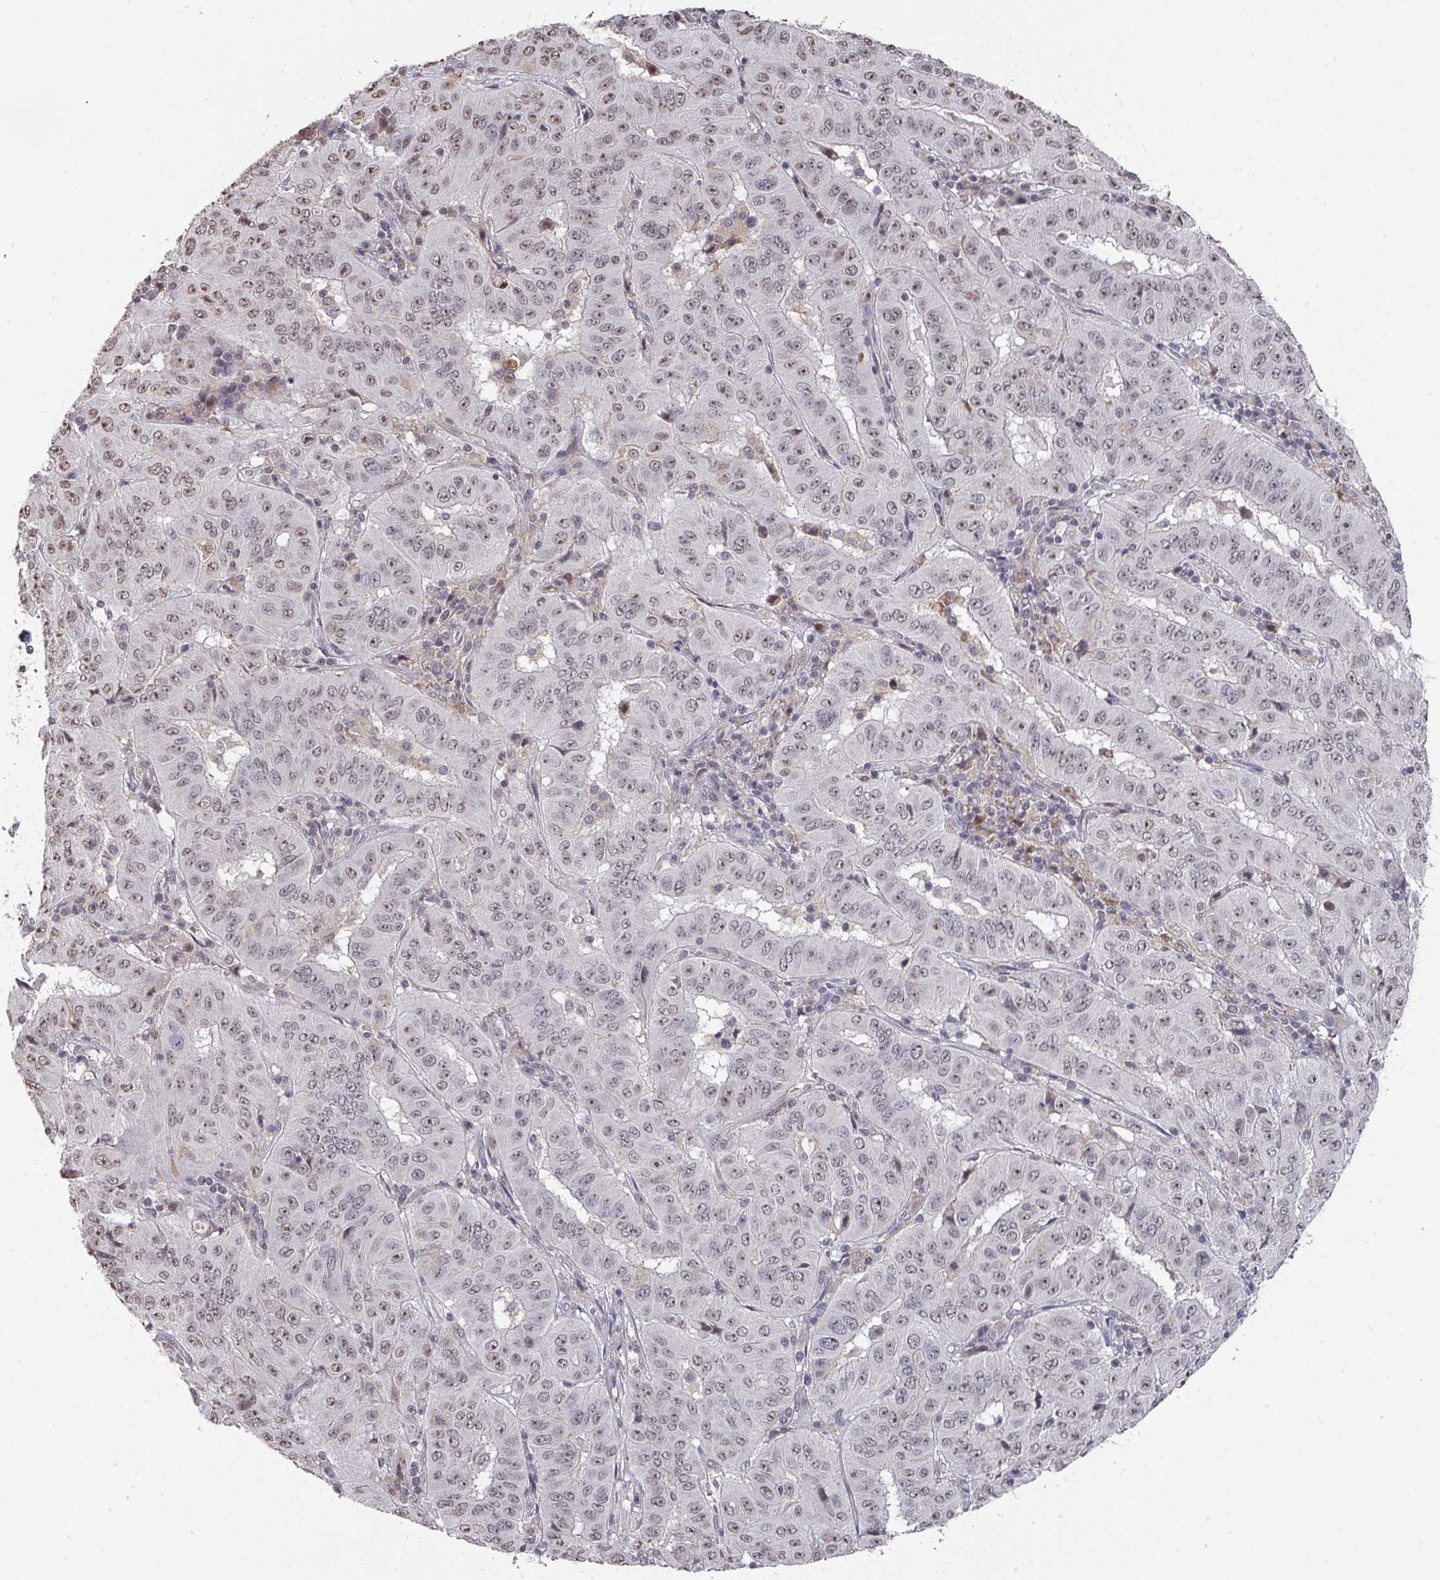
{"staining": {"intensity": "weak", "quantity": ">75%", "location": "nuclear"}, "tissue": "pancreatic cancer", "cell_type": "Tumor cells", "image_type": "cancer", "snomed": [{"axis": "morphology", "description": "Adenocarcinoma, NOS"}, {"axis": "topography", "description": "Pancreas"}], "caption": "Tumor cells reveal weak nuclear staining in about >75% of cells in pancreatic adenocarcinoma. (DAB (3,3'-diaminobenzidine) IHC with brightfield microscopy, high magnification).", "gene": "ZNF654", "patient": {"sex": "male", "age": 63}}